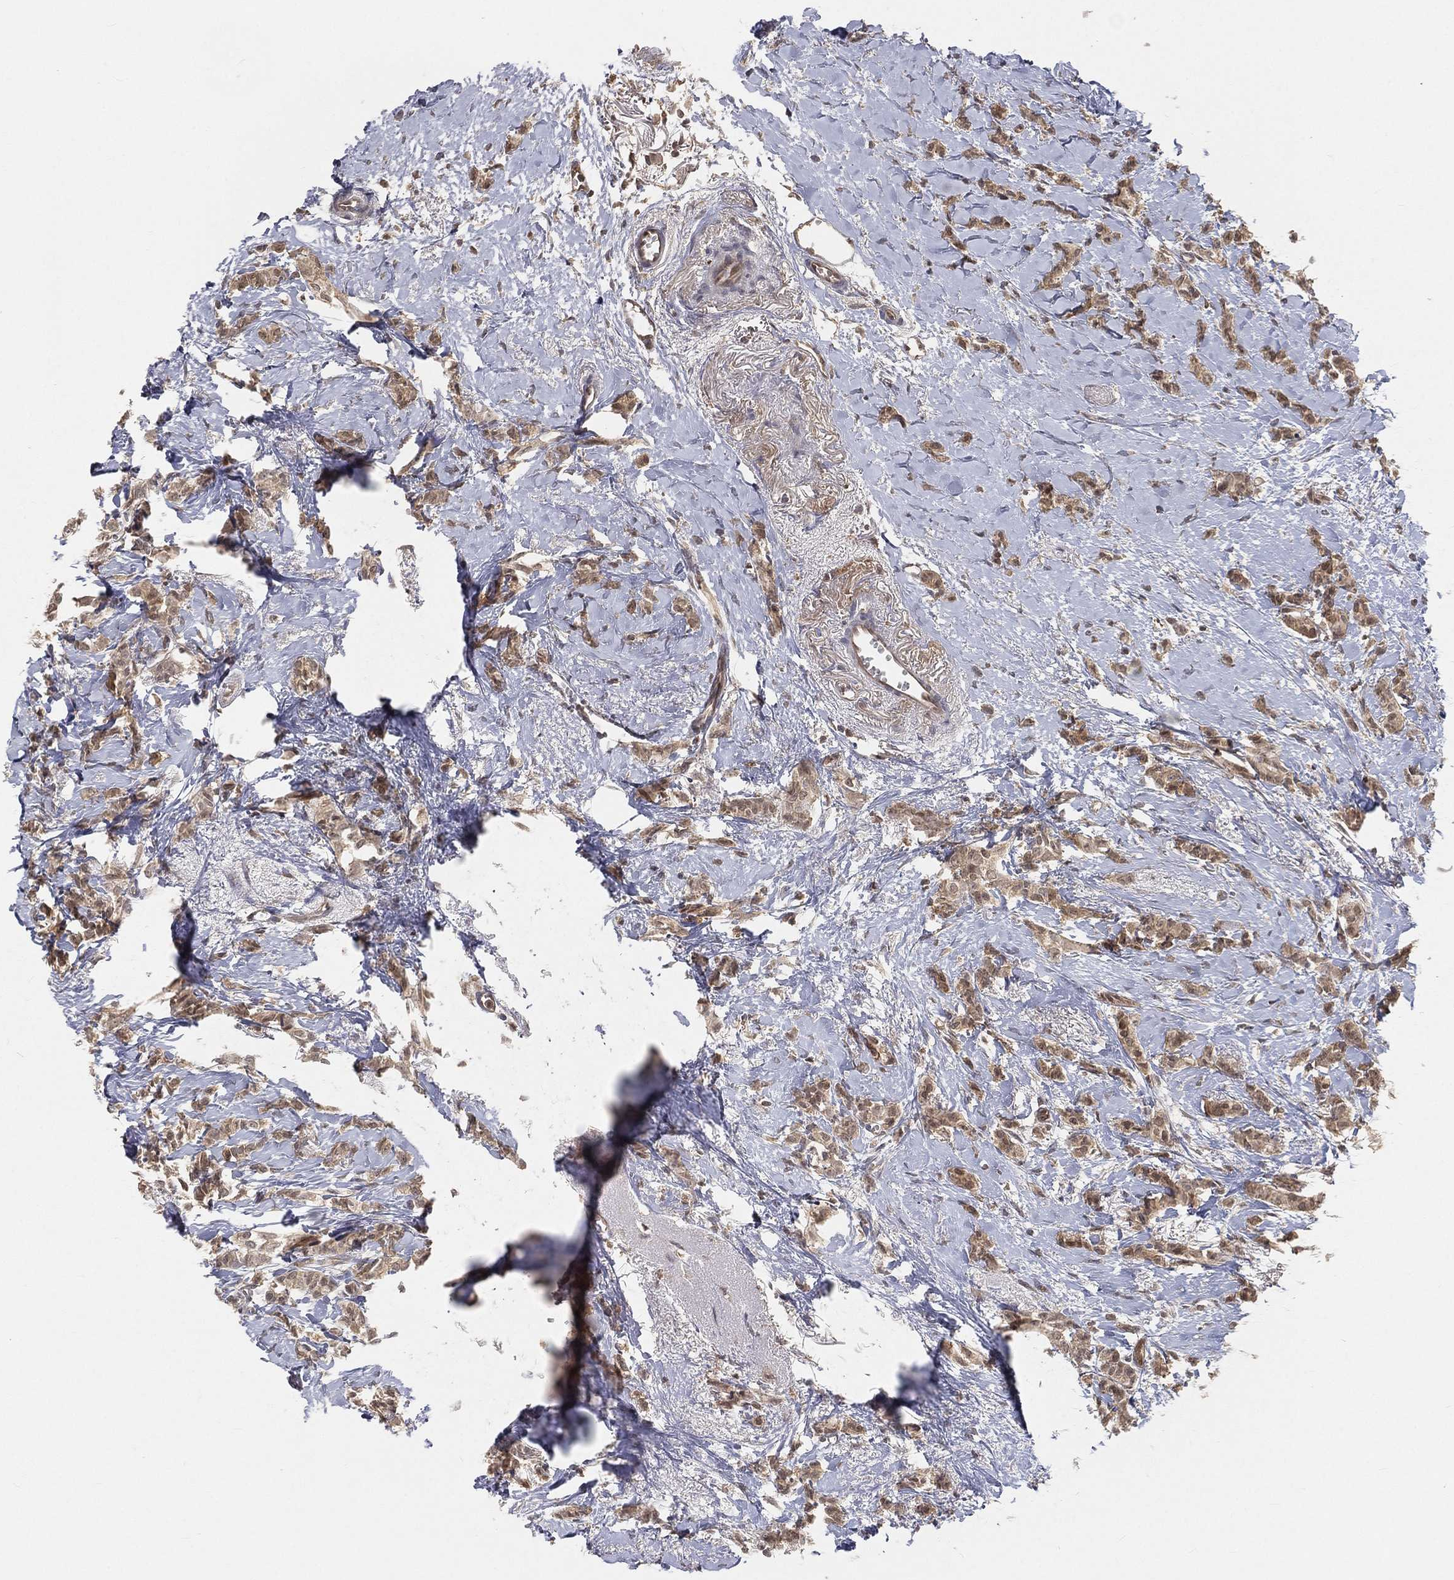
{"staining": {"intensity": "moderate", "quantity": ">75%", "location": "cytoplasmic/membranous"}, "tissue": "breast cancer", "cell_type": "Tumor cells", "image_type": "cancer", "snomed": [{"axis": "morphology", "description": "Duct carcinoma"}, {"axis": "topography", "description": "Breast"}], "caption": "Brown immunohistochemical staining in human breast infiltrating ductal carcinoma demonstrates moderate cytoplasmic/membranous positivity in approximately >75% of tumor cells. The protein of interest is shown in brown color, while the nuclei are stained blue.", "gene": "MAPK1", "patient": {"sex": "female", "age": 85}}